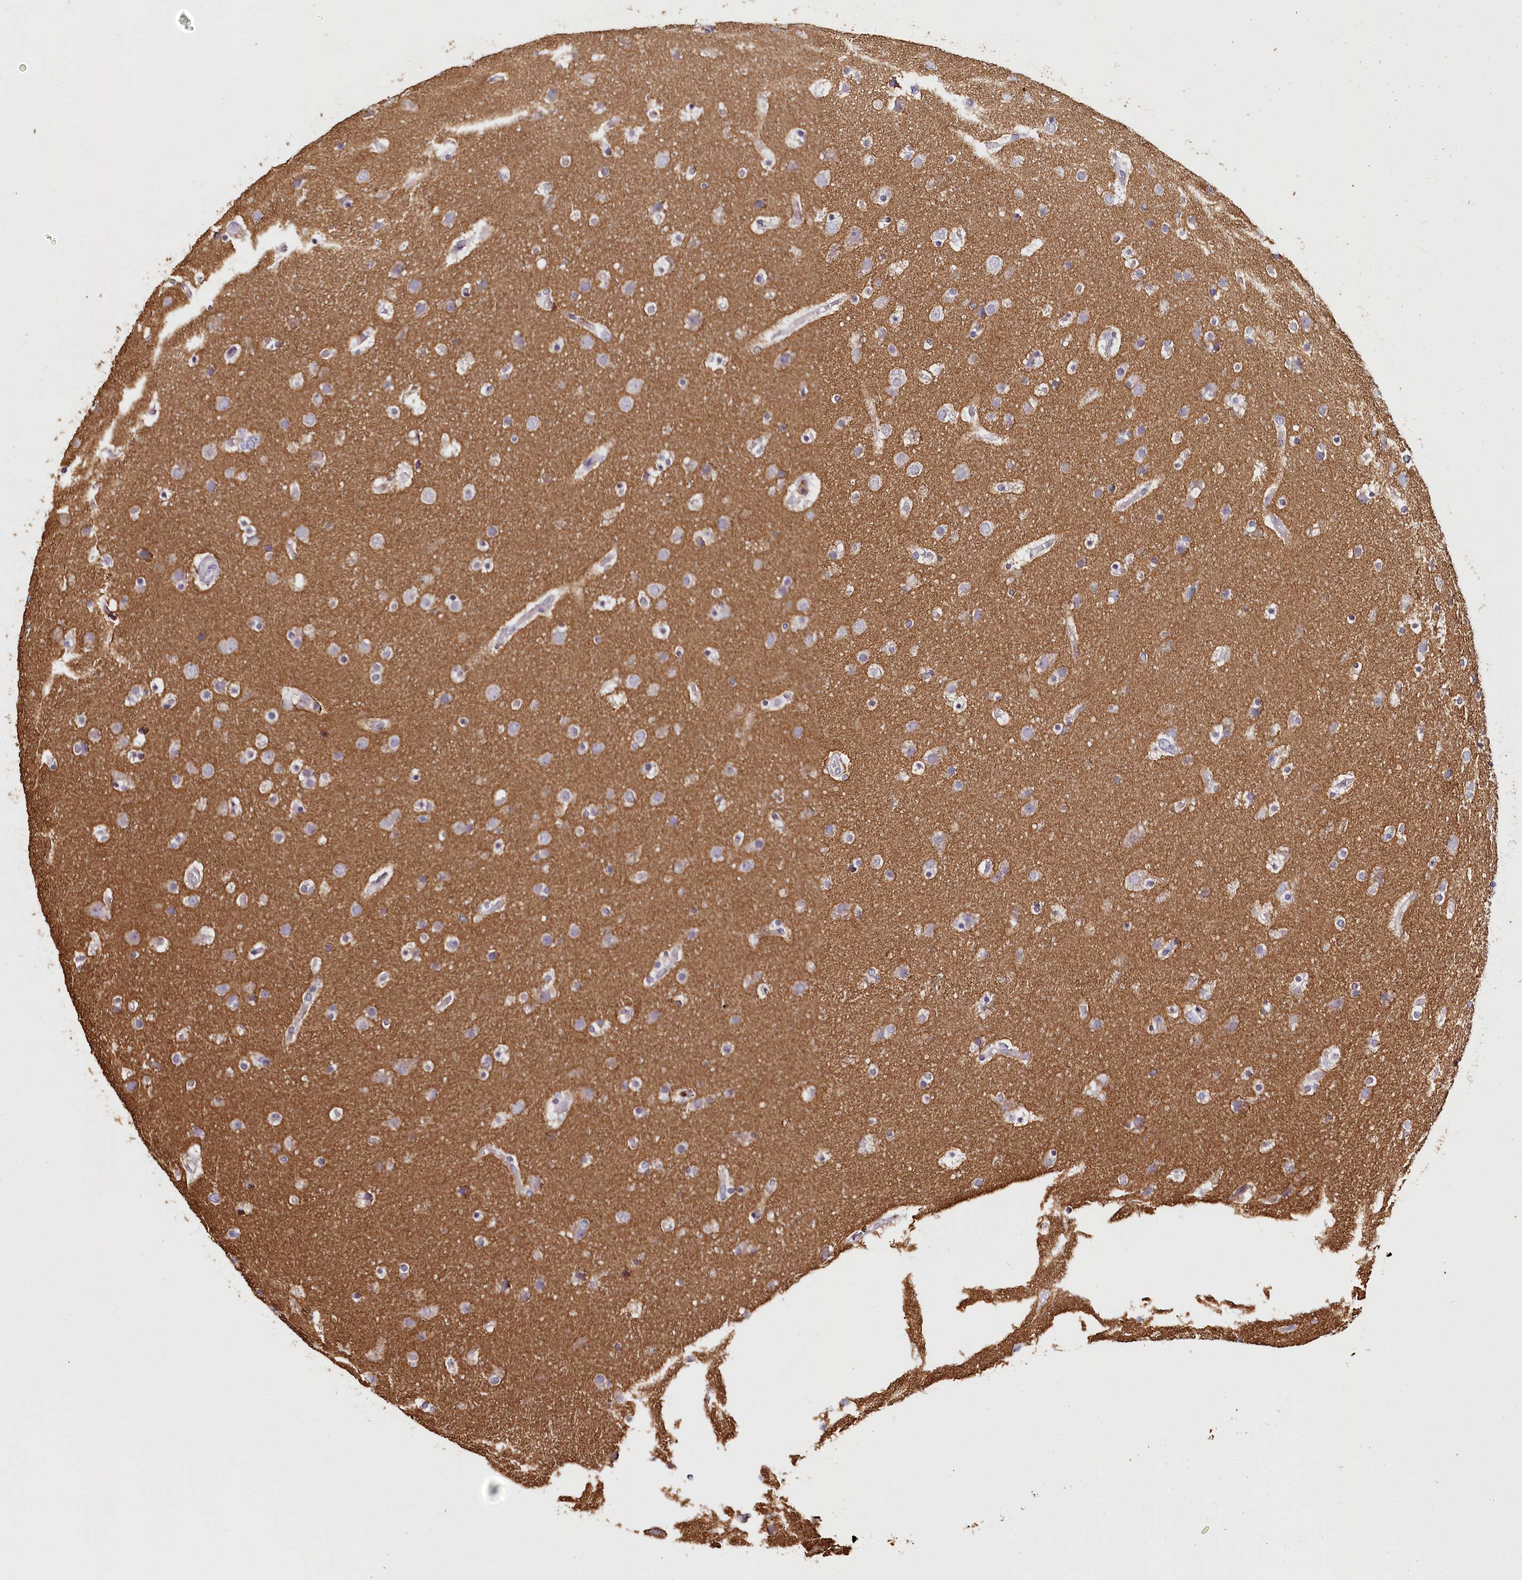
{"staining": {"intensity": "negative", "quantity": "none", "location": "none"}, "tissue": "glioma", "cell_type": "Tumor cells", "image_type": "cancer", "snomed": [{"axis": "morphology", "description": "Glioma, malignant, High grade"}, {"axis": "topography", "description": "Cerebral cortex"}], "caption": "Protein analysis of malignant glioma (high-grade) shows no significant positivity in tumor cells.", "gene": "MMP25", "patient": {"sex": "female", "age": 36}}